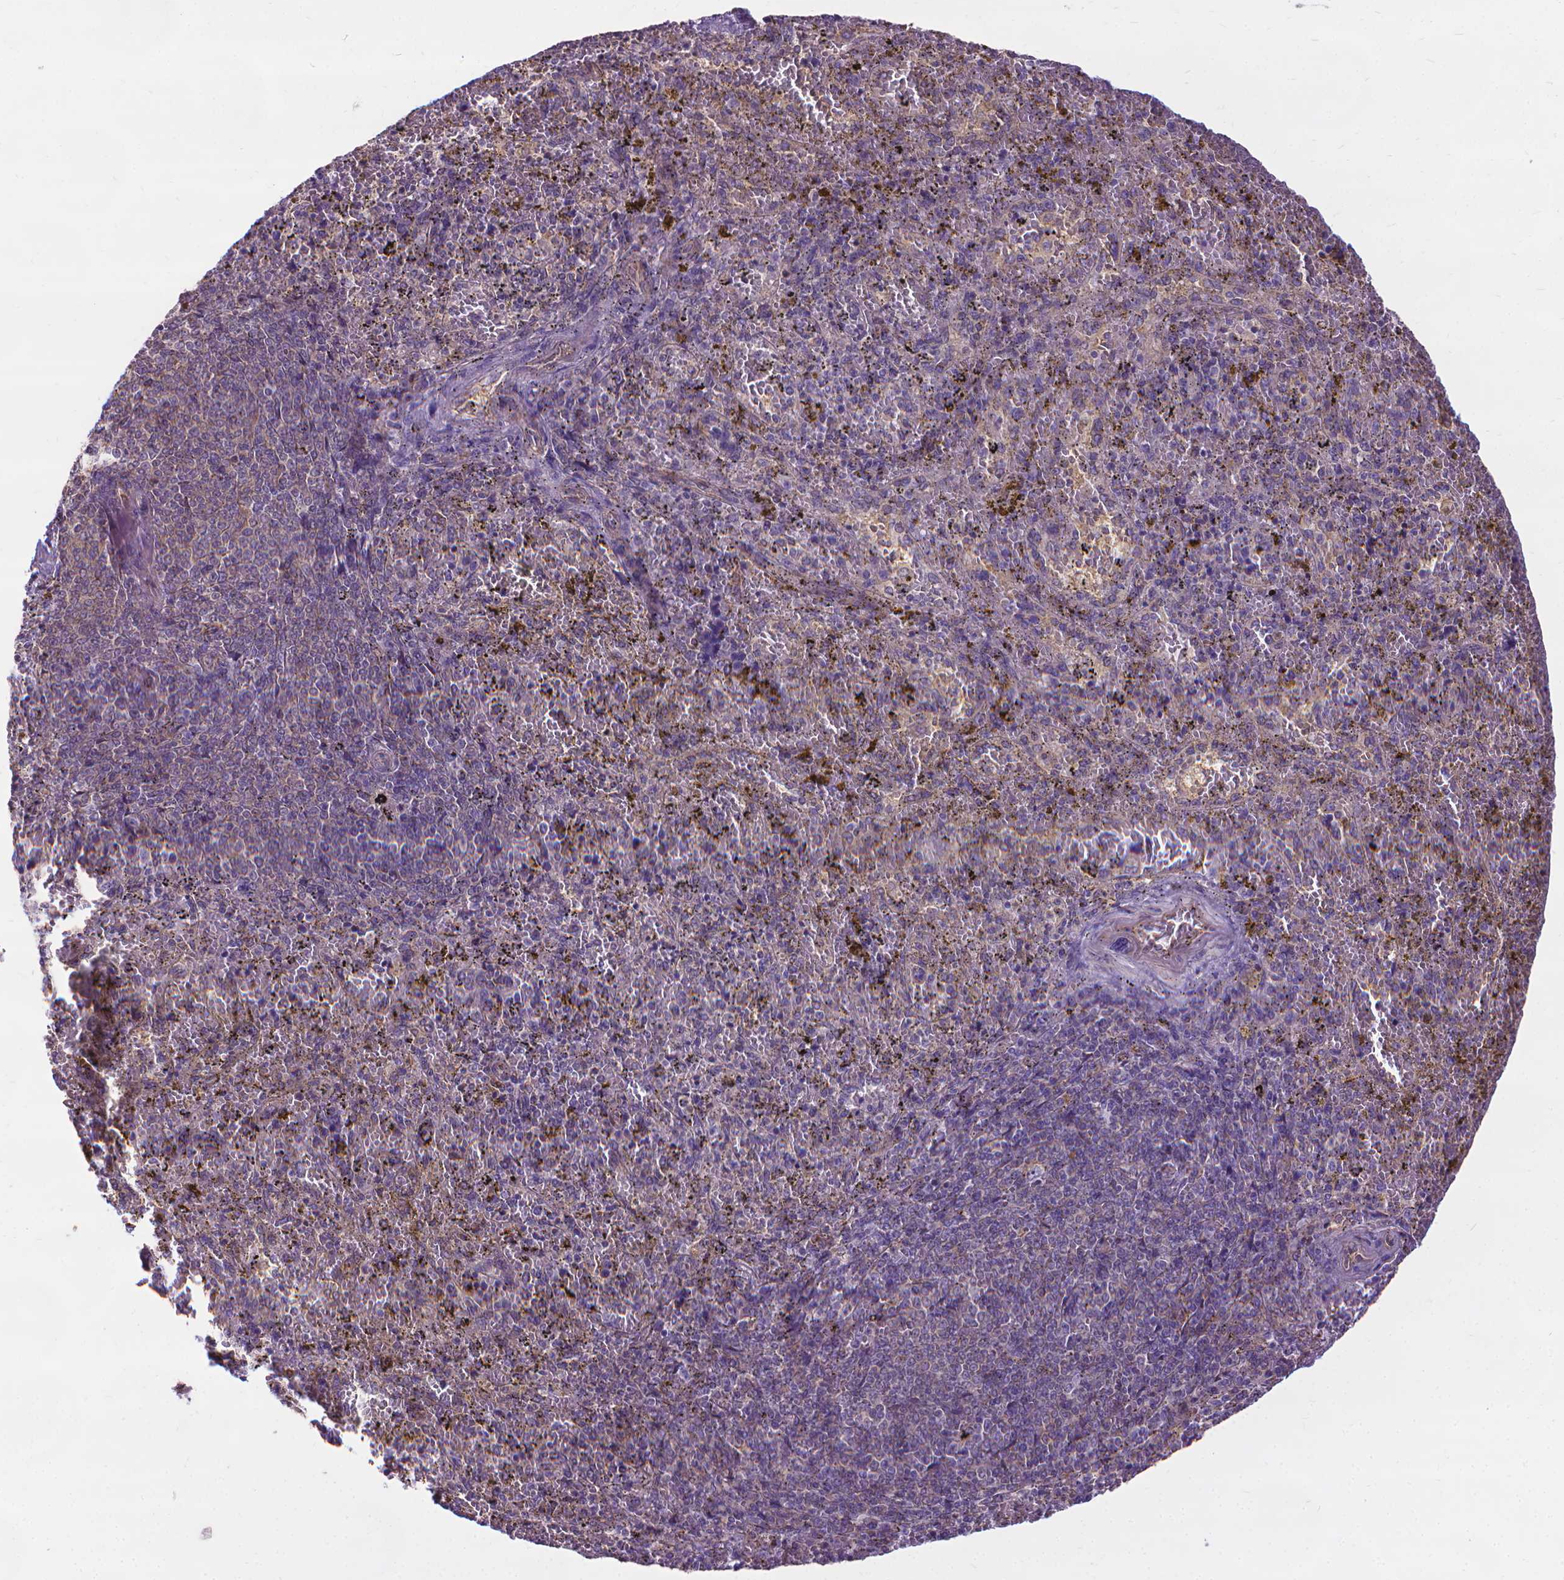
{"staining": {"intensity": "negative", "quantity": "none", "location": "none"}, "tissue": "spleen", "cell_type": "Cells in red pulp", "image_type": "normal", "snomed": [{"axis": "morphology", "description": "Normal tissue, NOS"}, {"axis": "topography", "description": "Spleen"}], "caption": "Immunohistochemistry photomicrograph of unremarkable spleen stained for a protein (brown), which reveals no positivity in cells in red pulp. The staining is performed using DAB (3,3'-diaminobenzidine) brown chromogen with nuclei counter-stained in using hematoxylin.", "gene": "CFAP299", "patient": {"sex": "female", "age": 50}}